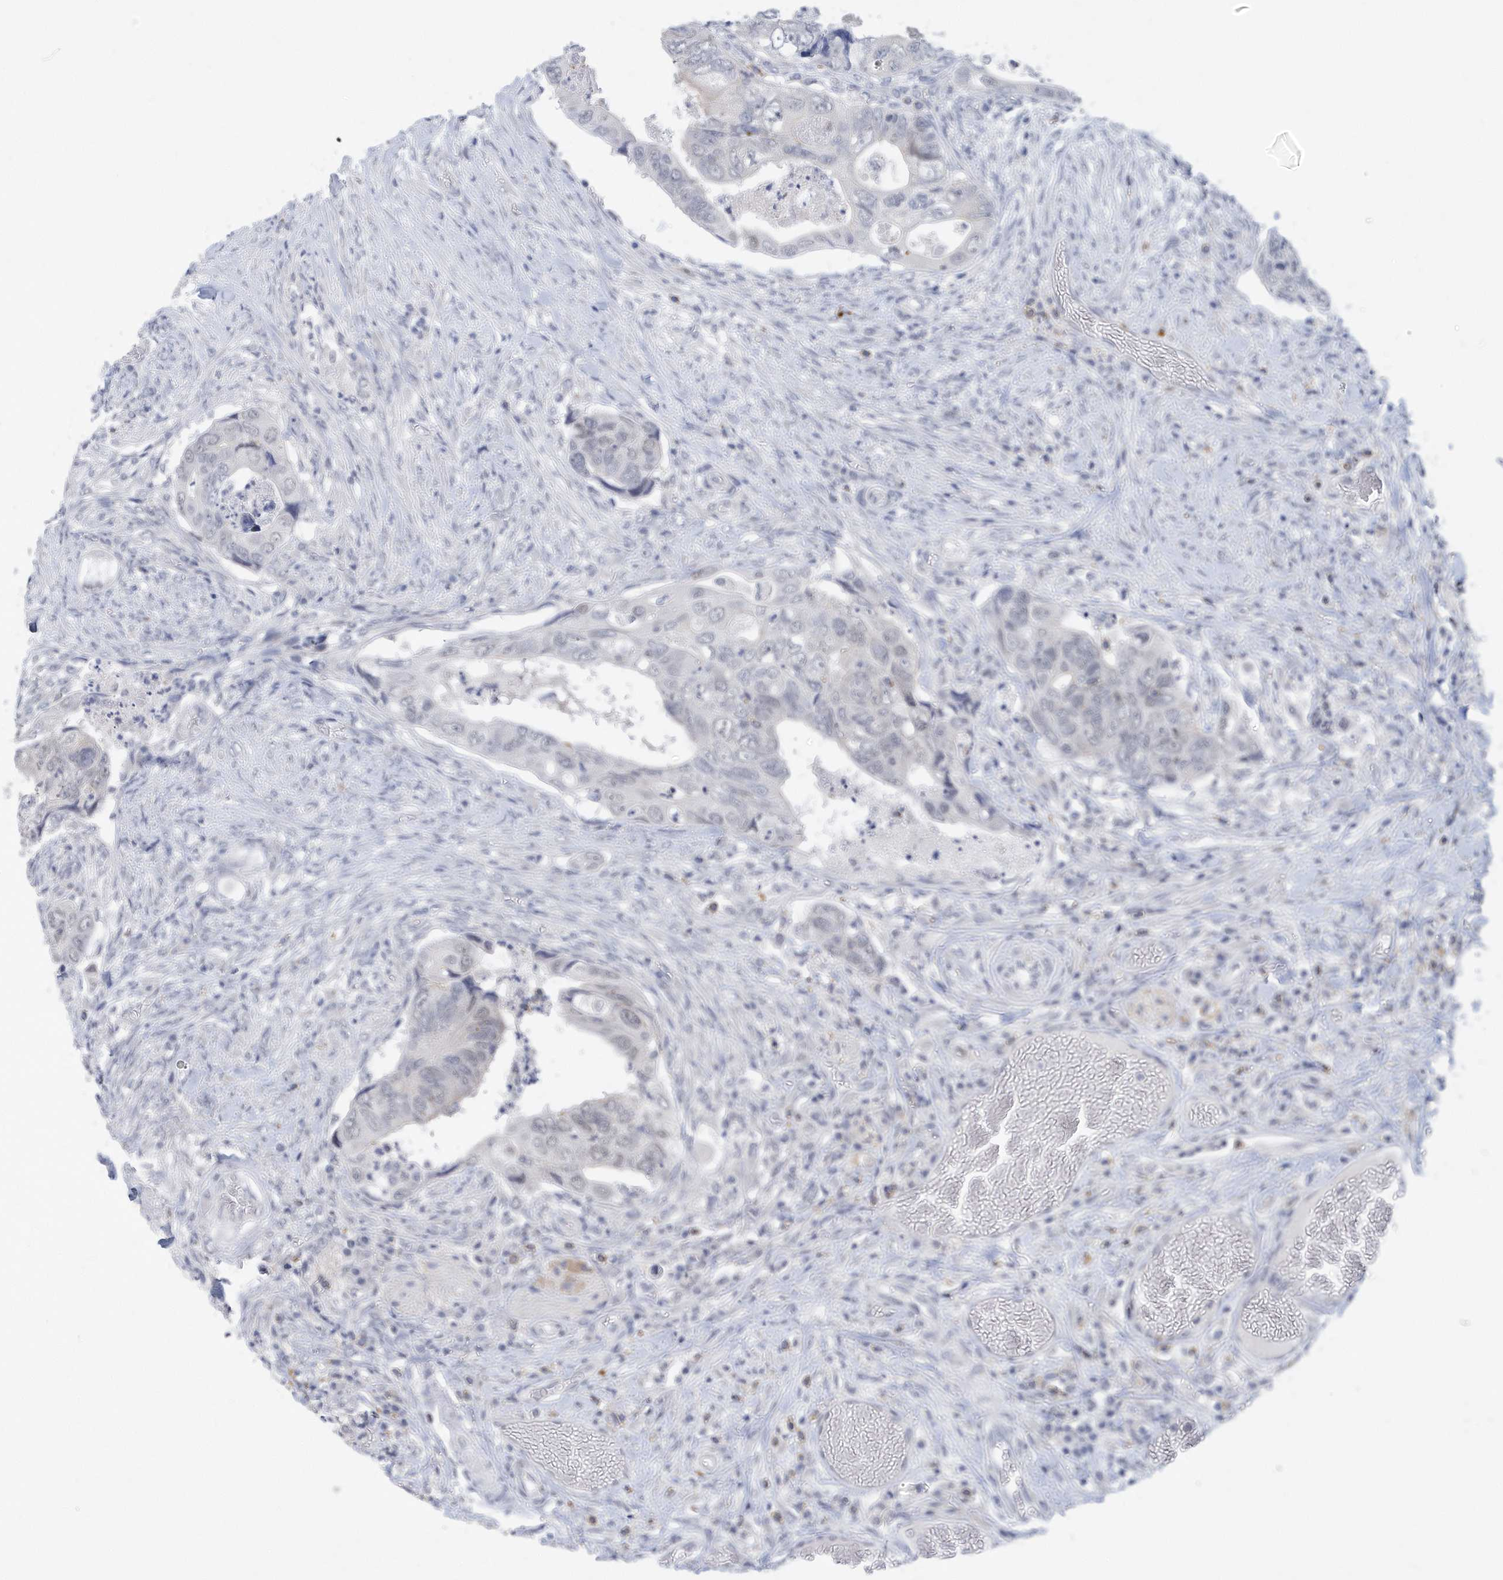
{"staining": {"intensity": "negative", "quantity": "none", "location": "none"}, "tissue": "colorectal cancer", "cell_type": "Tumor cells", "image_type": "cancer", "snomed": [{"axis": "morphology", "description": "Adenocarcinoma, NOS"}, {"axis": "topography", "description": "Rectum"}], "caption": "Immunohistochemical staining of adenocarcinoma (colorectal) exhibits no significant expression in tumor cells.", "gene": "SRGAP3", "patient": {"sex": "male", "age": 63}}